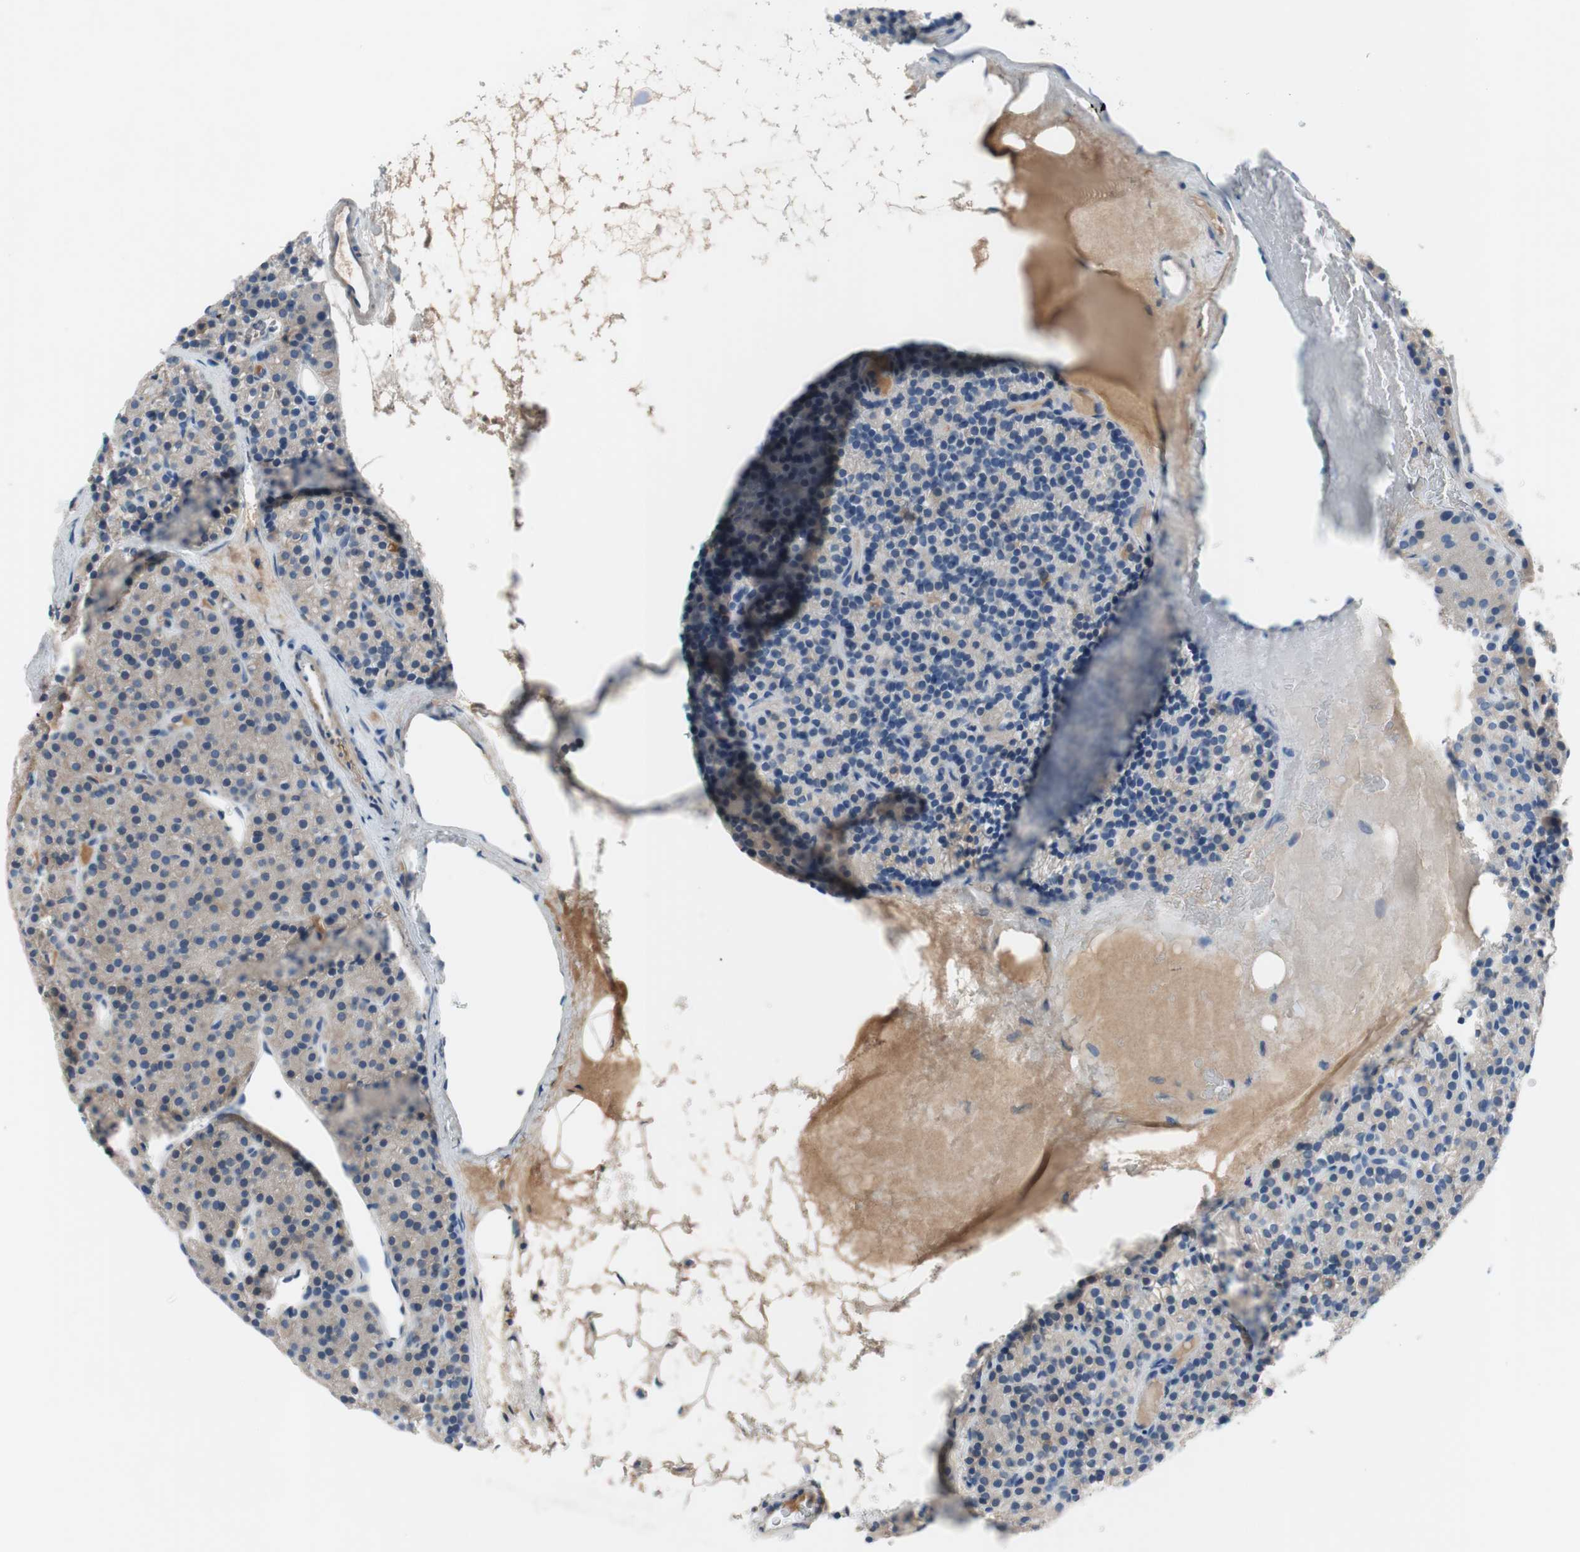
{"staining": {"intensity": "weak", "quantity": "<25%", "location": "cytoplasmic/membranous"}, "tissue": "parathyroid gland", "cell_type": "Glandular cells", "image_type": "normal", "snomed": [{"axis": "morphology", "description": "Normal tissue, NOS"}, {"axis": "morphology", "description": "Hyperplasia, NOS"}, {"axis": "topography", "description": "Parathyroid gland"}], "caption": "This is an immunohistochemistry micrograph of benign parathyroid gland. There is no positivity in glandular cells.", "gene": "FDFT1", "patient": {"sex": "male", "age": 44}}